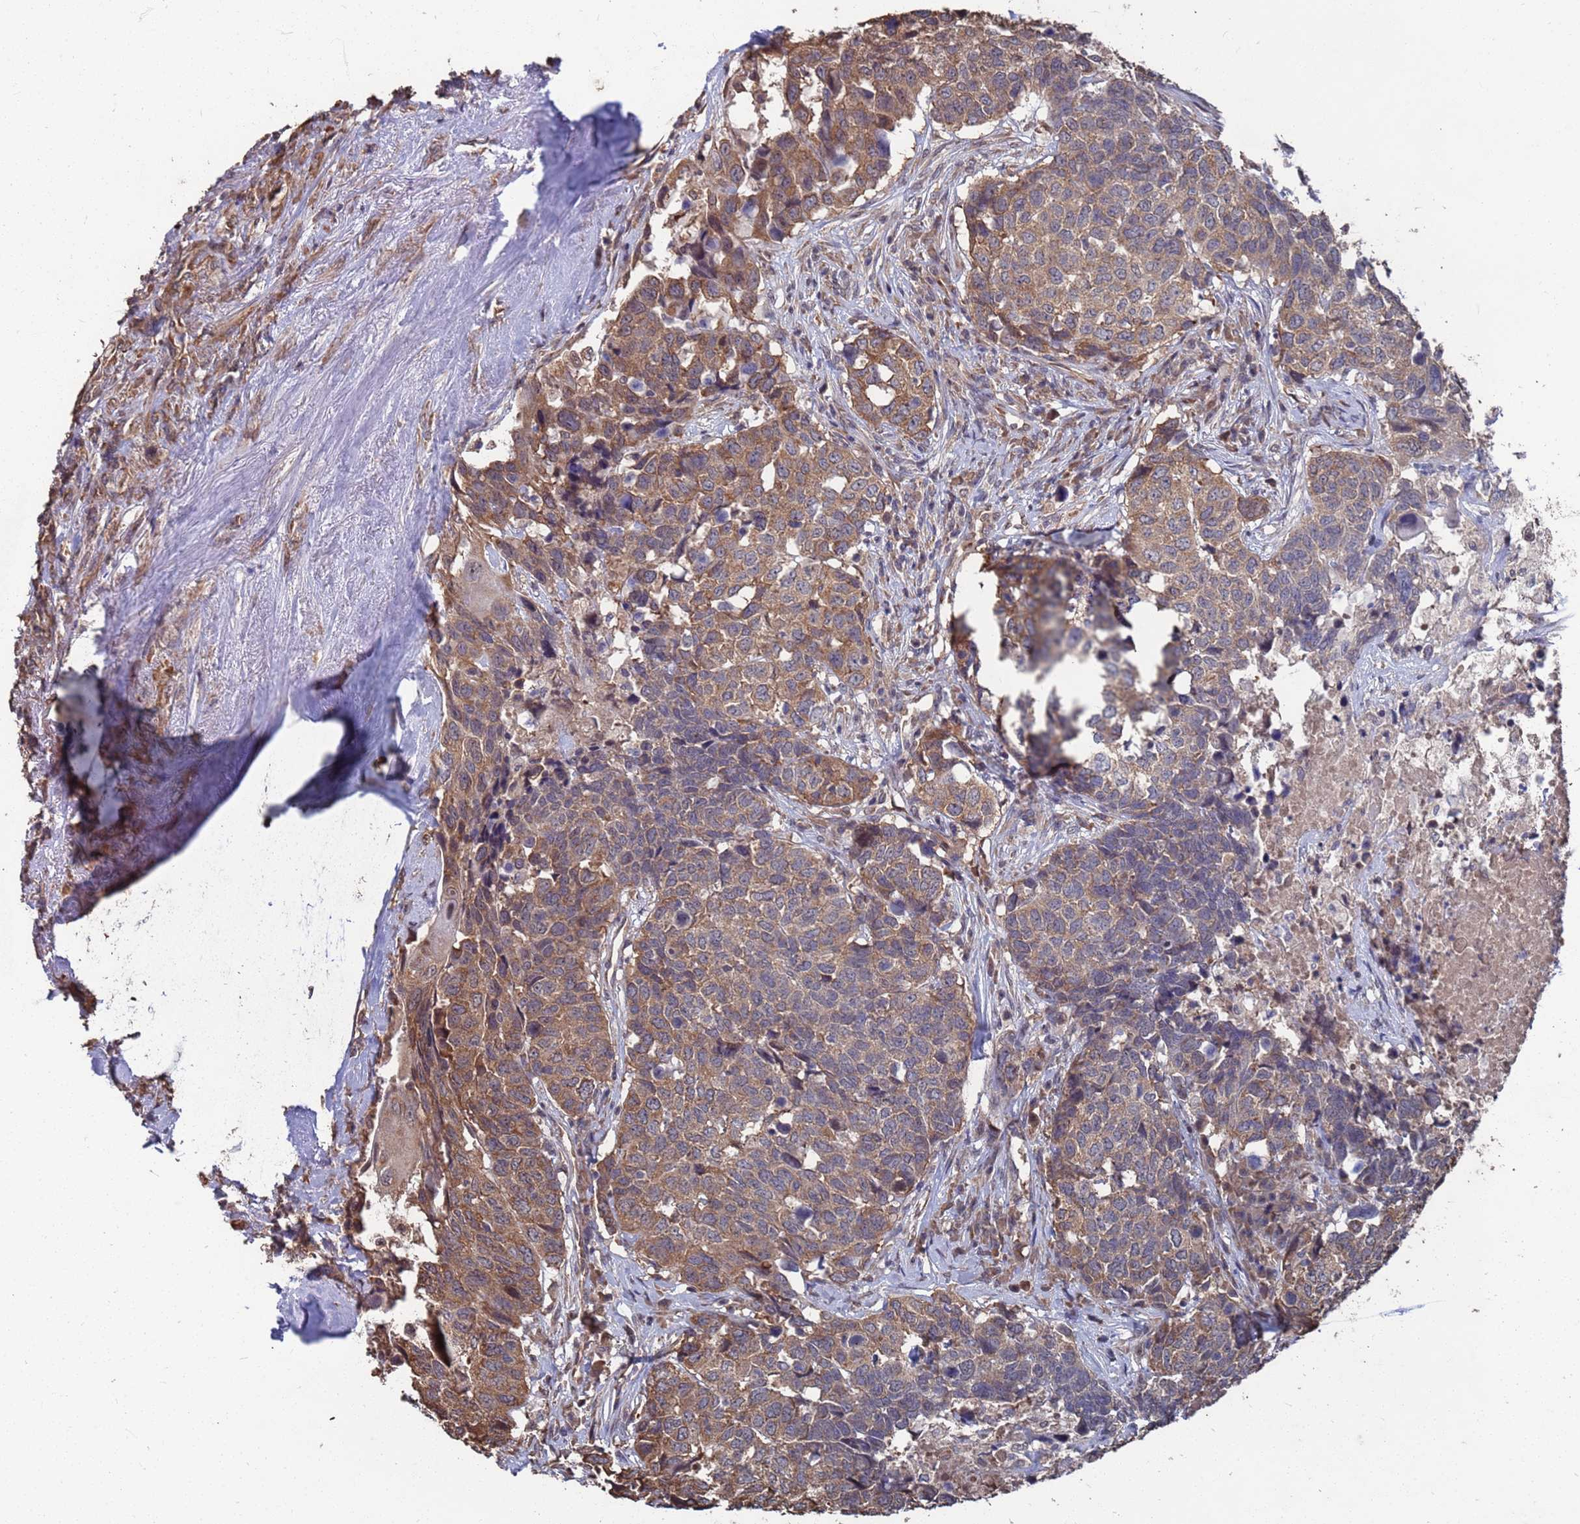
{"staining": {"intensity": "moderate", "quantity": ">75%", "location": "cytoplasmic/membranous"}, "tissue": "head and neck cancer", "cell_type": "Tumor cells", "image_type": "cancer", "snomed": [{"axis": "morphology", "description": "Squamous cell carcinoma, NOS"}, {"axis": "topography", "description": "Head-Neck"}], "caption": "Immunohistochemical staining of head and neck squamous cell carcinoma displays medium levels of moderate cytoplasmic/membranous positivity in about >75% of tumor cells. (DAB IHC with brightfield microscopy, high magnification).", "gene": "CFAP119", "patient": {"sex": "male", "age": 66}}